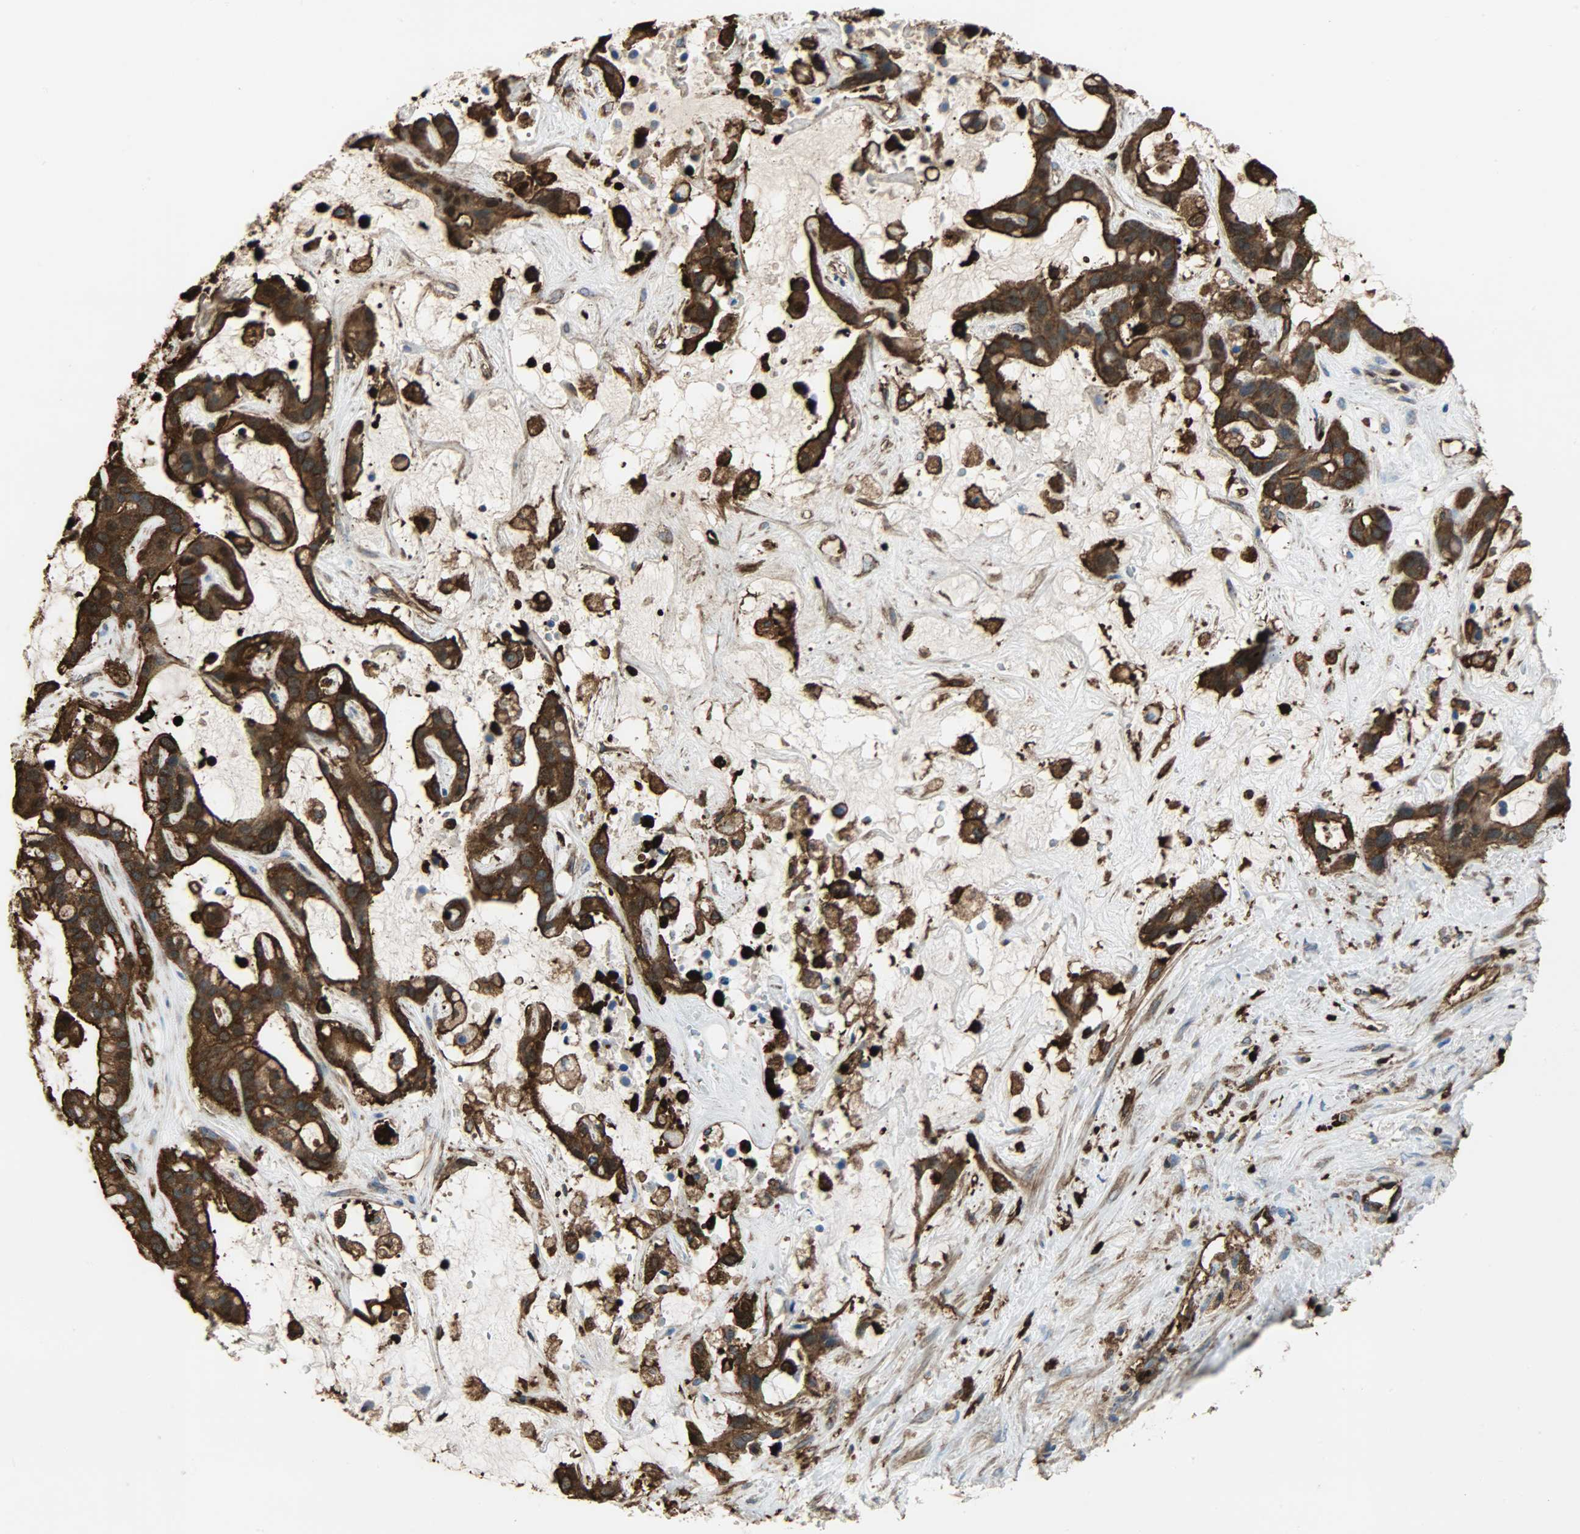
{"staining": {"intensity": "strong", "quantity": ">75%", "location": "cytoplasmic/membranous"}, "tissue": "liver cancer", "cell_type": "Tumor cells", "image_type": "cancer", "snomed": [{"axis": "morphology", "description": "Cholangiocarcinoma"}, {"axis": "topography", "description": "Liver"}], "caption": "Protein expression analysis of liver cancer reveals strong cytoplasmic/membranous staining in about >75% of tumor cells.", "gene": "VASP", "patient": {"sex": "female", "age": 65}}